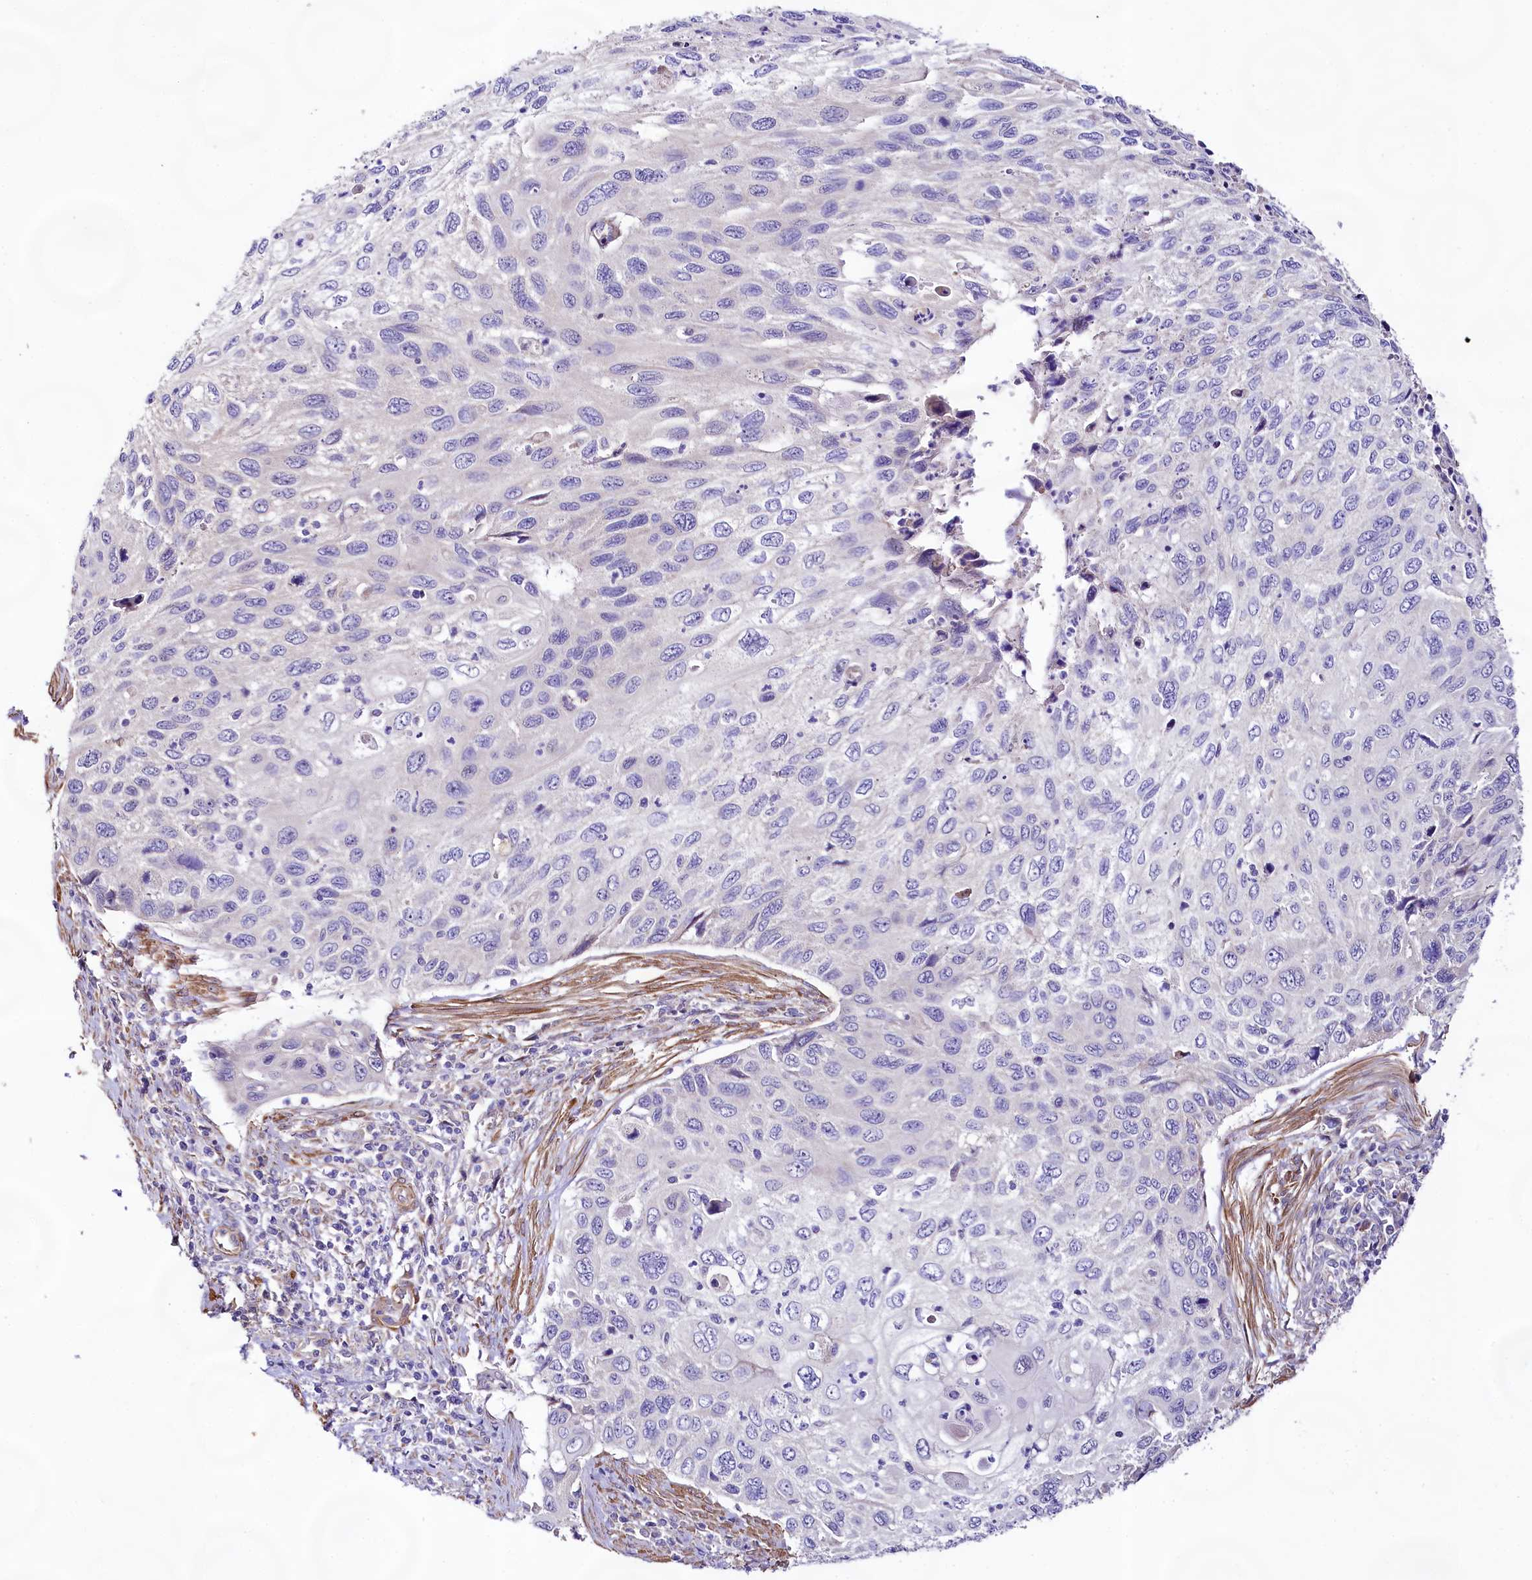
{"staining": {"intensity": "negative", "quantity": "none", "location": "none"}, "tissue": "cervical cancer", "cell_type": "Tumor cells", "image_type": "cancer", "snomed": [{"axis": "morphology", "description": "Squamous cell carcinoma, NOS"}, {"axis": "topography", "description": "Cervix"}], "caption": "Cervical cancer (squamous cell carcinoma) stained for a protein using IHC exhibits no expression tumor cells.", "gene": "VPS11", "patient": {"sex": "female", "age": 70}}